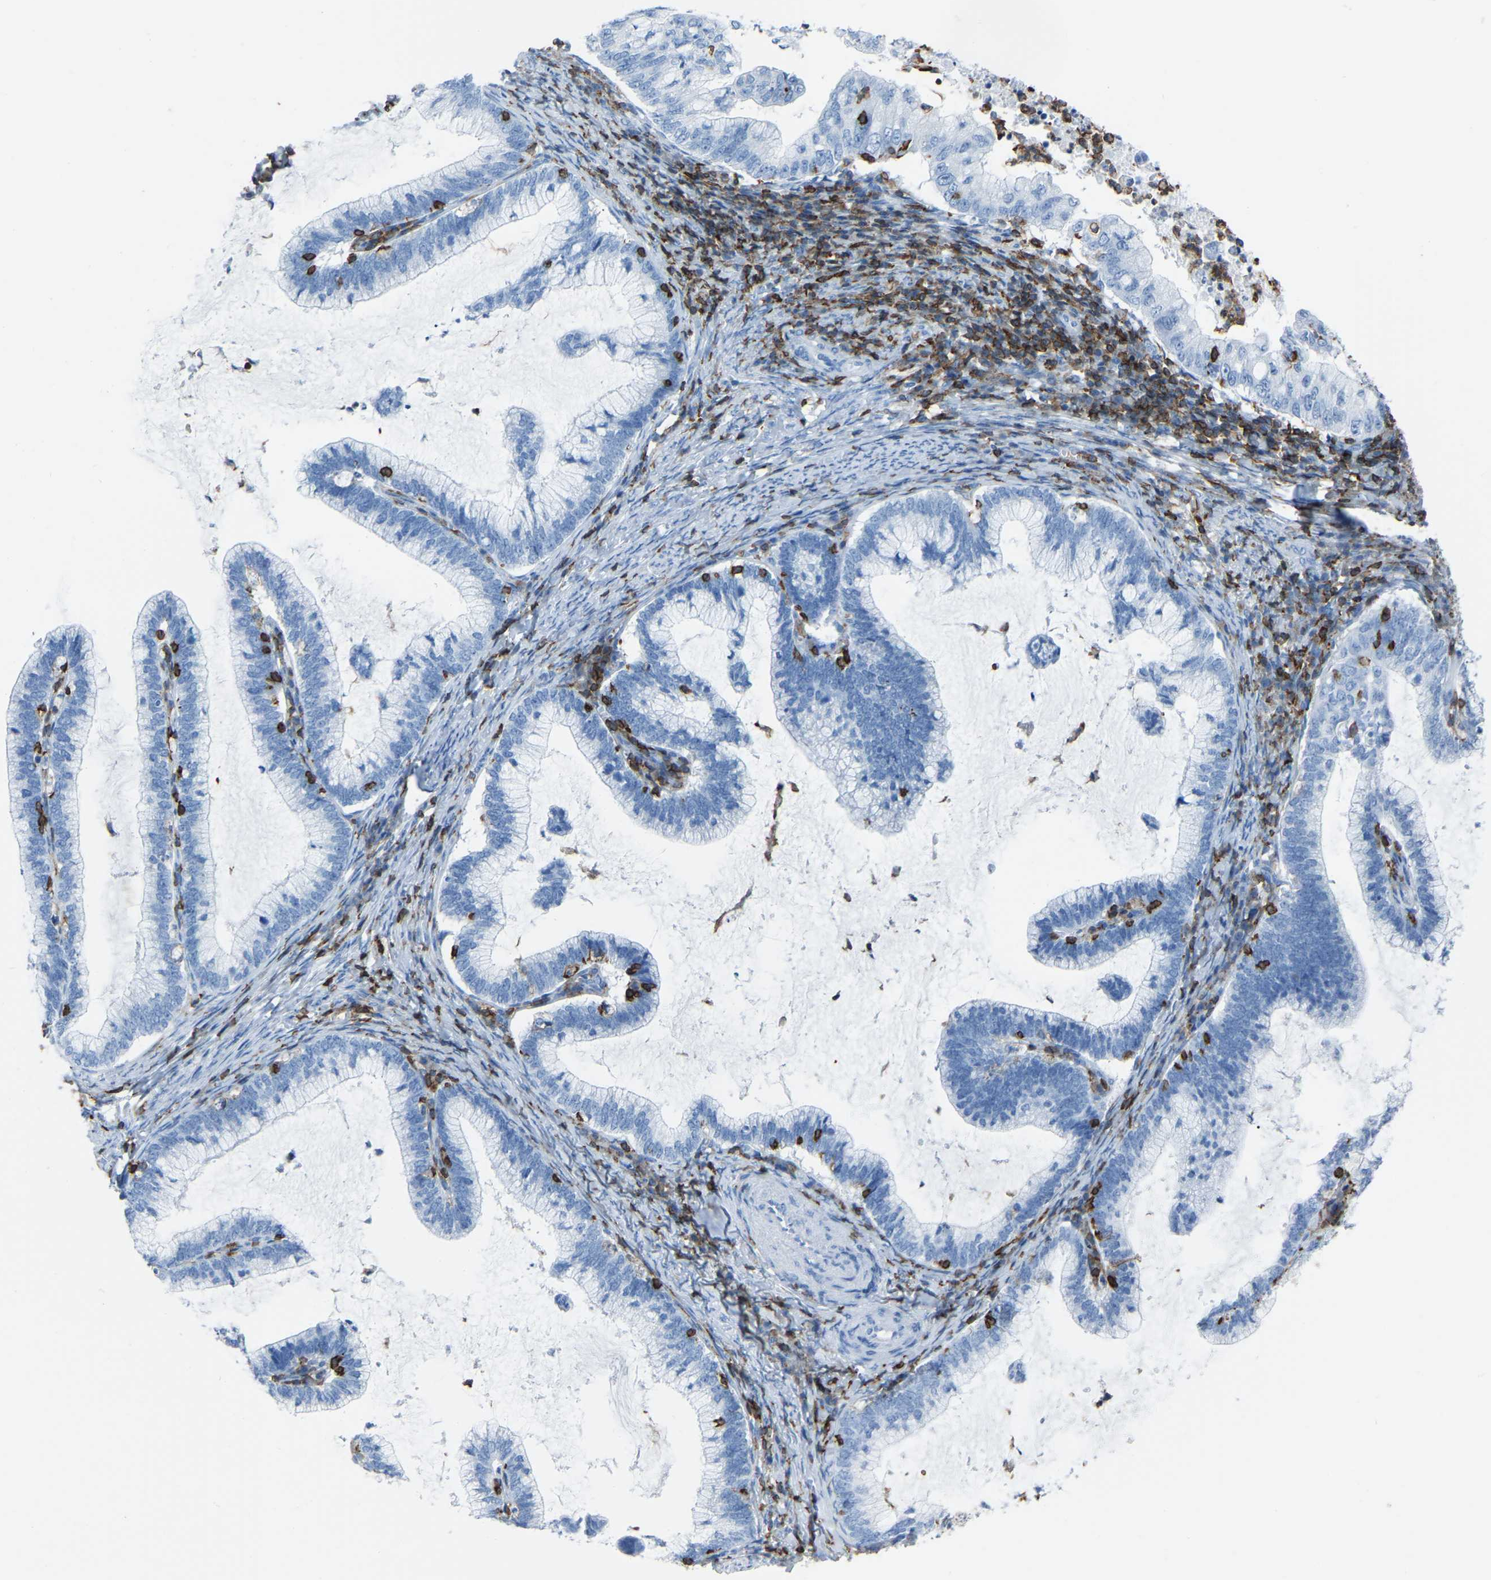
{"staining": {"intensity": "weak", "quantity": "<25%", "location": "cytoplasmic/membranous"}, "tissue": "cervical cancer", "cell_type": "Tumor cells", "image_type": "cancer", "snomed": [{"axis": "morphology", "description": "Adenocarcinoma, NOS"}, {"axis": "topography", "description": "Cervix"}], "caption": "Immunohistochemical staining of human cervical adenocarcinoma demonstrates no significant staining in tumor cells.", "gene": "LSP1", "patient": {"sex": "female", "age": 36}}